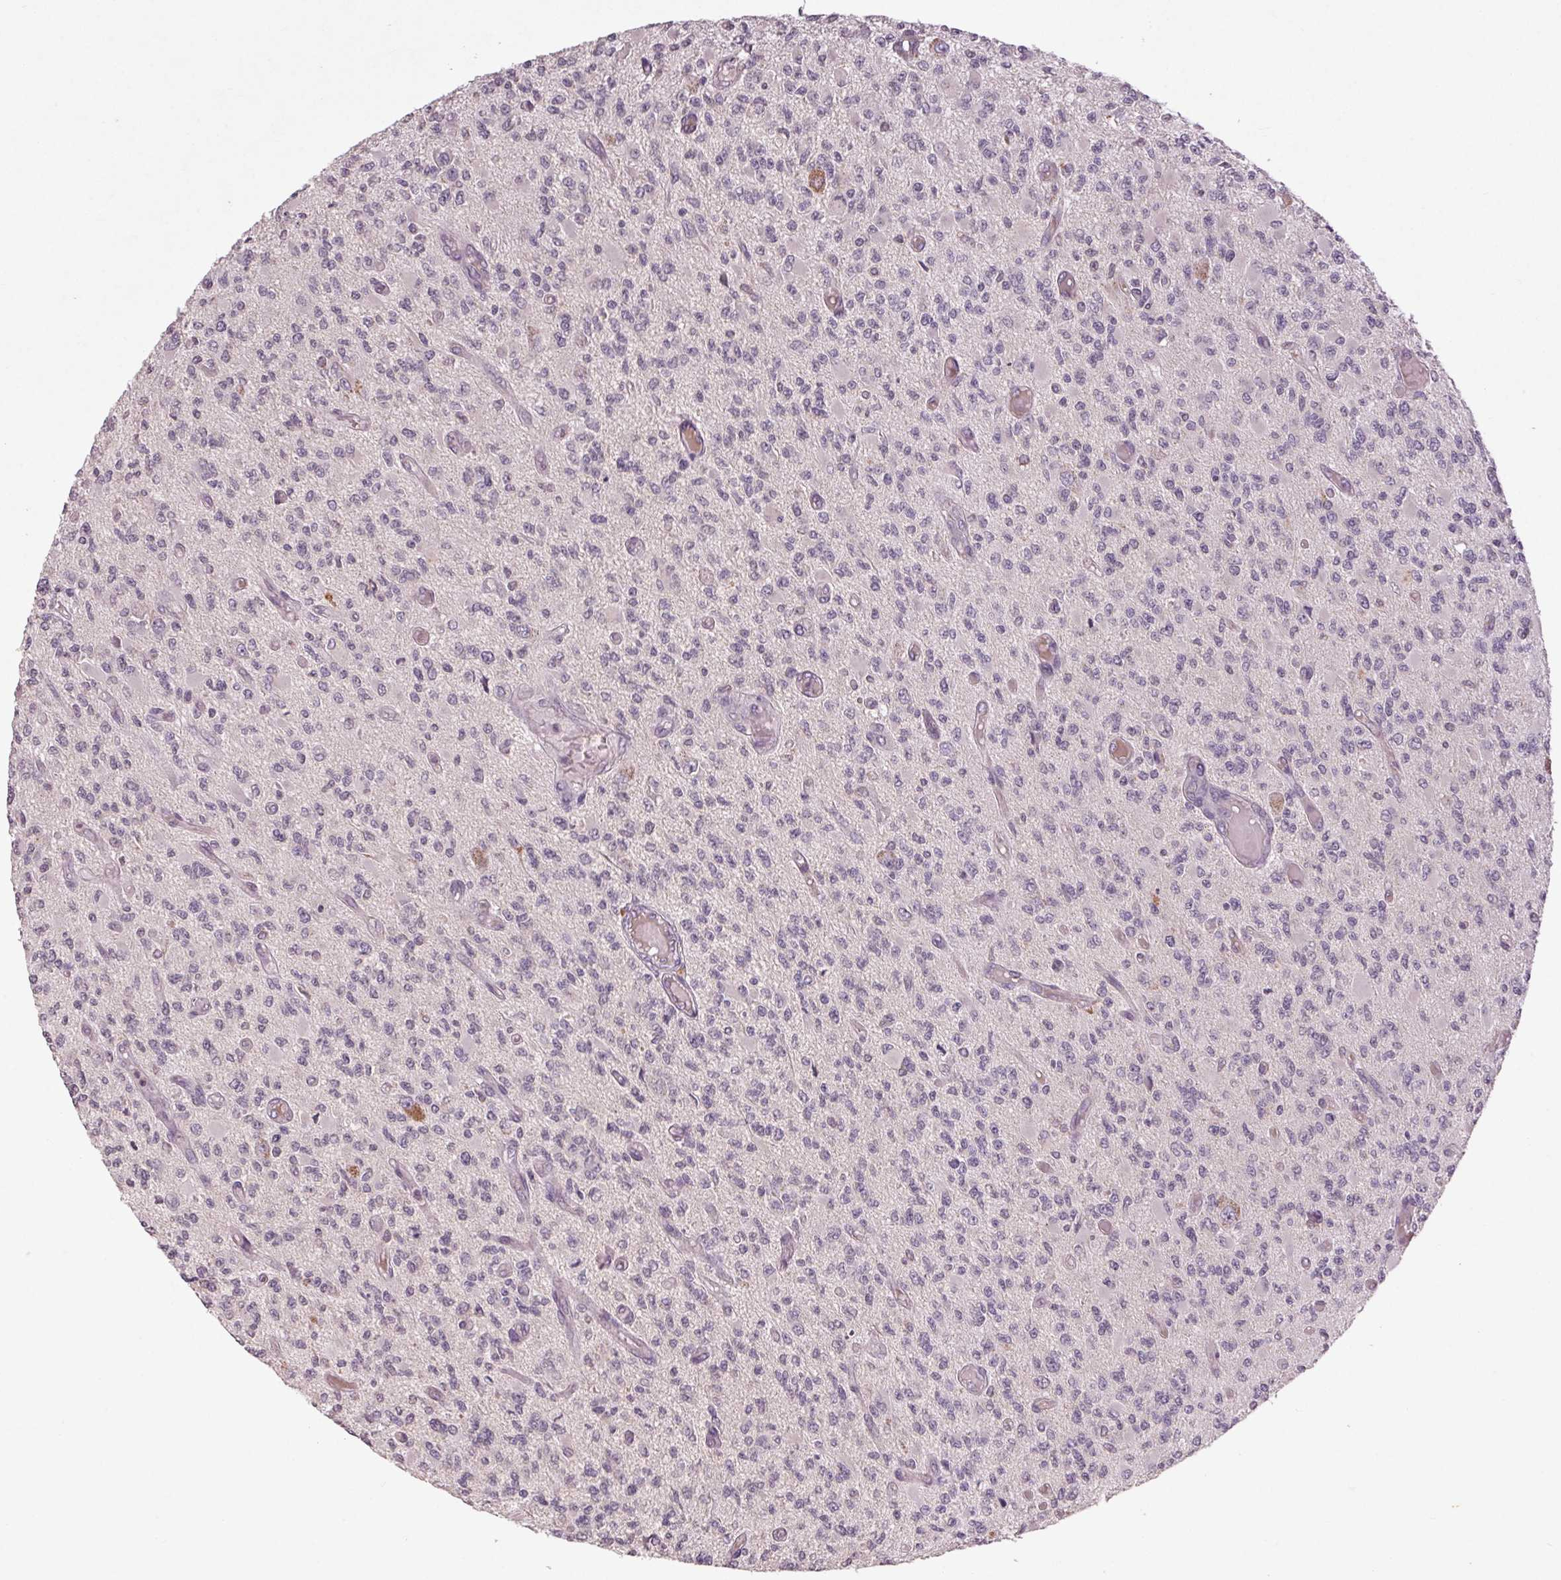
{"staining": {"intensity": "negative", "quantity": "none", "location": "none"}, "tissue": "glioma", "cell_type": "Tumor cells", "image_type": "cancer", "snomed": [{"axis": "morphology", "description": "Glioma, malignant, High grade"}, {"axis": "topography", "description": "Brain"}], "caption": "This is an immunohistochemistry micrograph of glioma. There is no expression in tumor cells.", "gene": "KLRC3", "patient": {"sex": "female", "age": 63}}